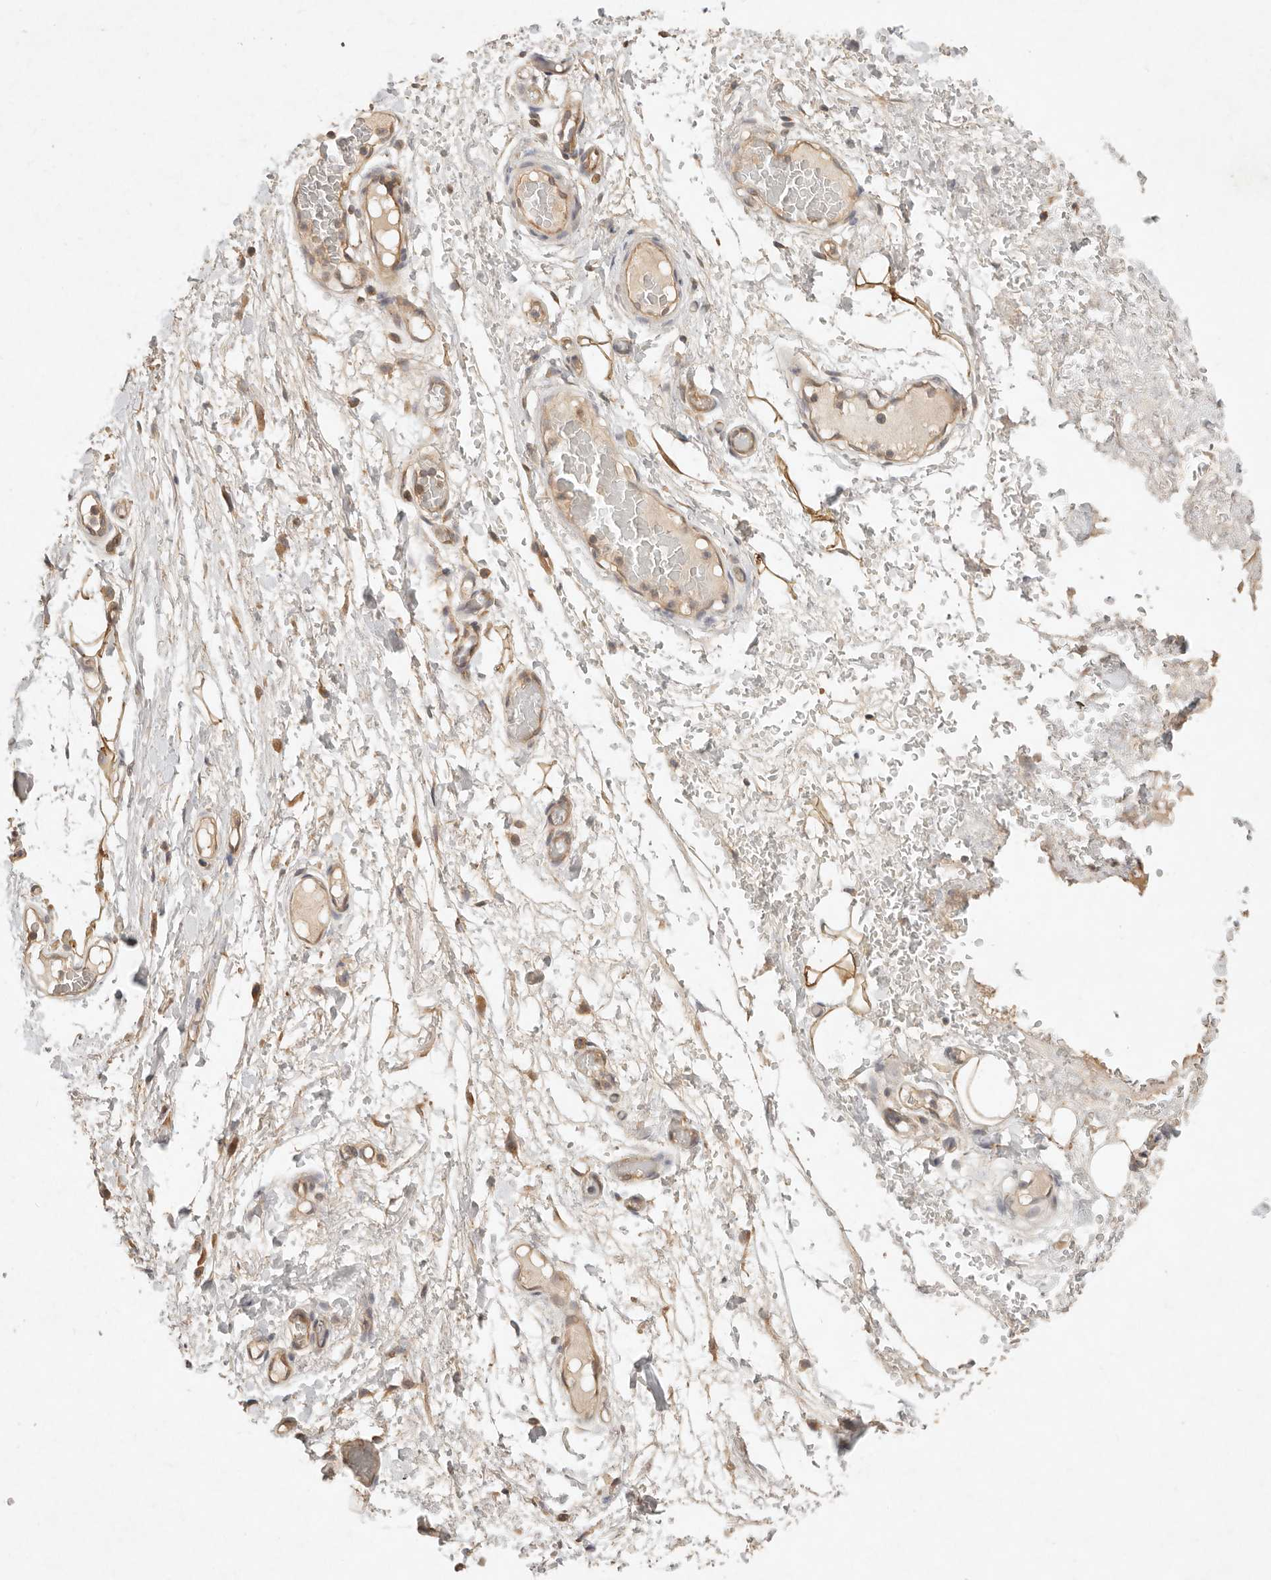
{"staining": {"intensity": "negative", "quantity": "none", "location": "none"}, "tissue": "adipose tissue", "cell_type": "Adipocytes", "image_type": "normal", "snomed": [{"axis": "morphology", "description": "Normal tissue, NOS"}, {"axis": "morphology", "description": "Adenocarcinoma, NOS"}, {"axis": "topography", "description": "Esophagus"}], "caption": "Immunohistochemistry image of normal adipose tissue: adipose tissue stained with DAB exhibits no significant protein positivity in adipocytes.", "gene": "HECTD3", "patient": {"sex": "male", "age": 62}}